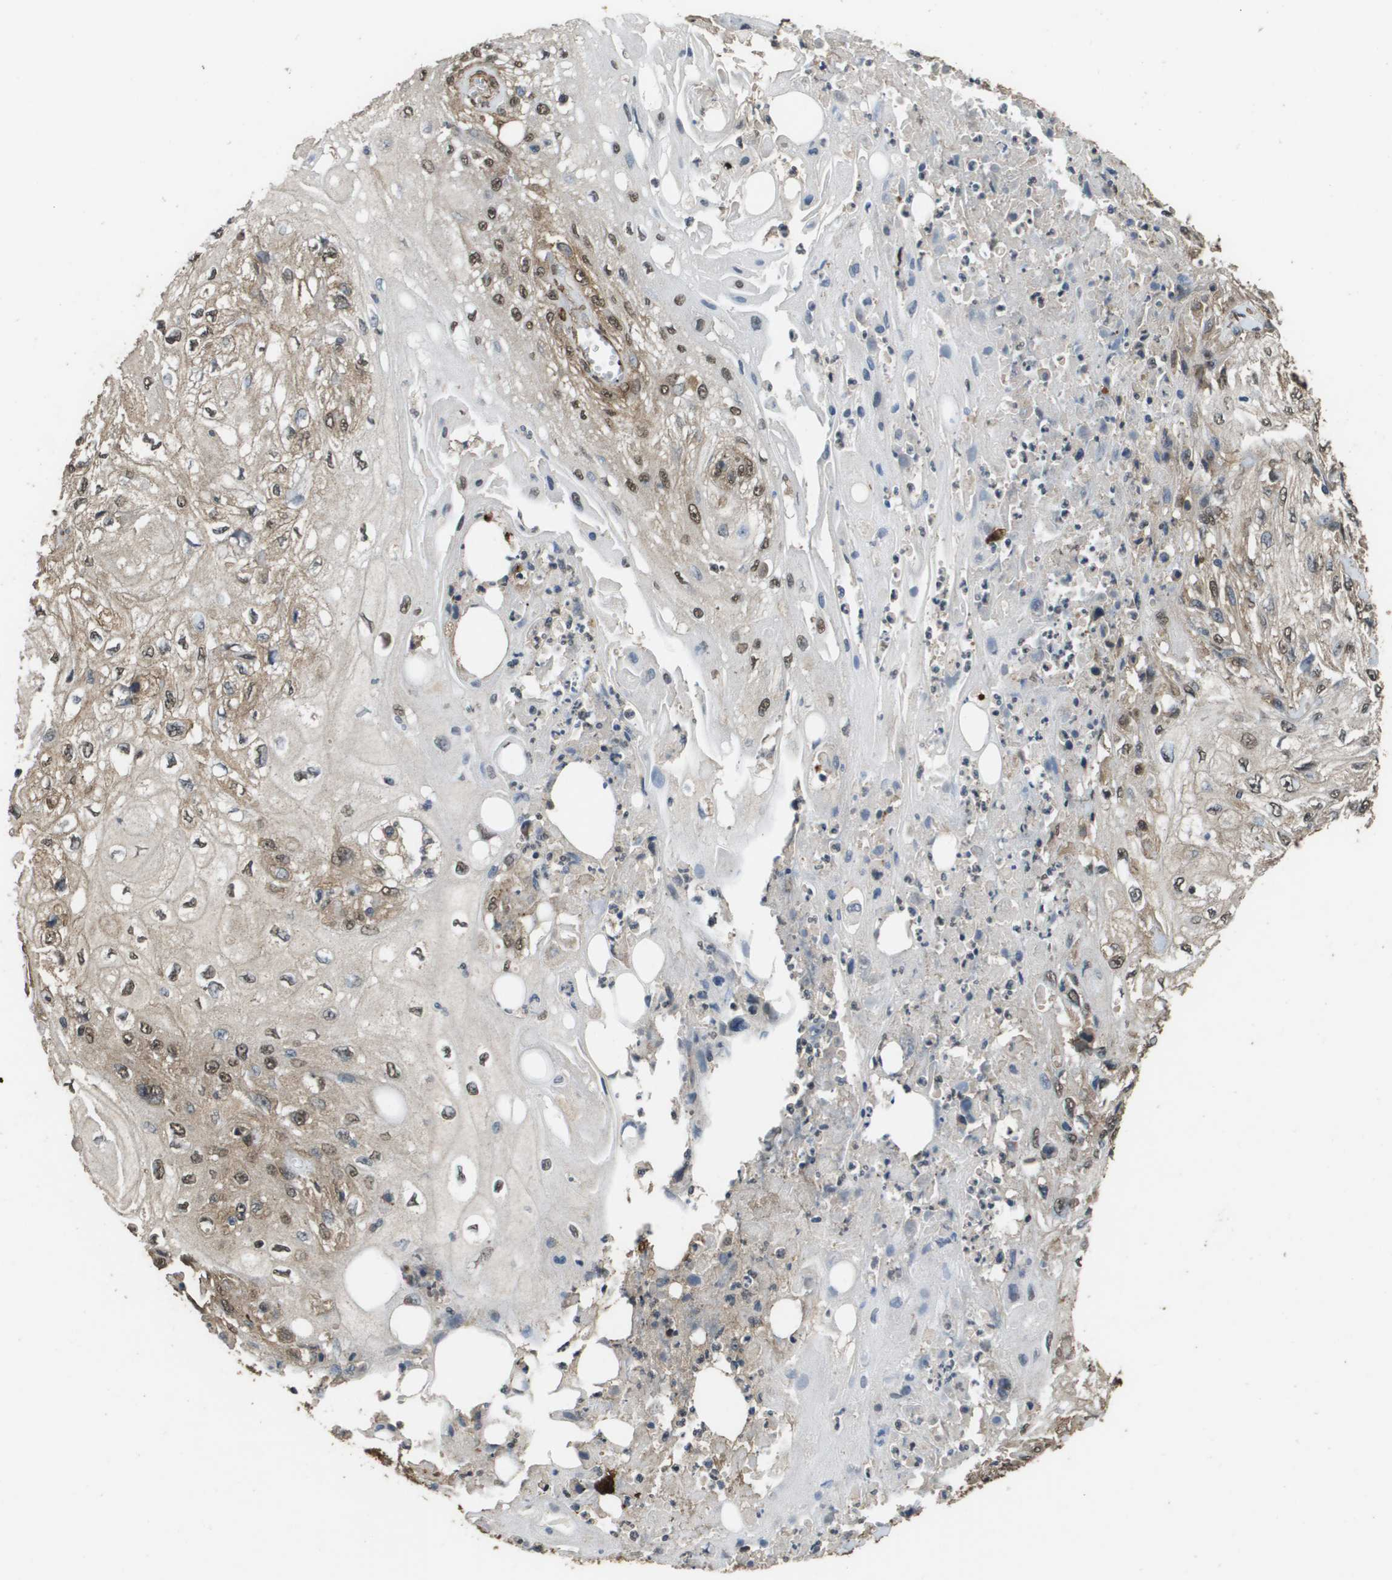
{"staining": {"intensity": "moderate", "quantity": ">75%", "location": "cytoplasmic/membranous,nuclear"}, "tissue": "skin cancer", "cell_type": "Tumor cells", "image_type": "cancer", "snomed": [{"axis": "morphology", "description": "Squamous cell carcinoma, NOS"}, {"axis": "topography", "description": "Skin"}], "caption": "This is an image of immunohistochemistry staining of skin cancer, which shows moderate expression in the cytoplasmic/membranous and nuclear of tumor cells.", "gene": "AAMP", "patient": {"sex": "male", "age": 75}}